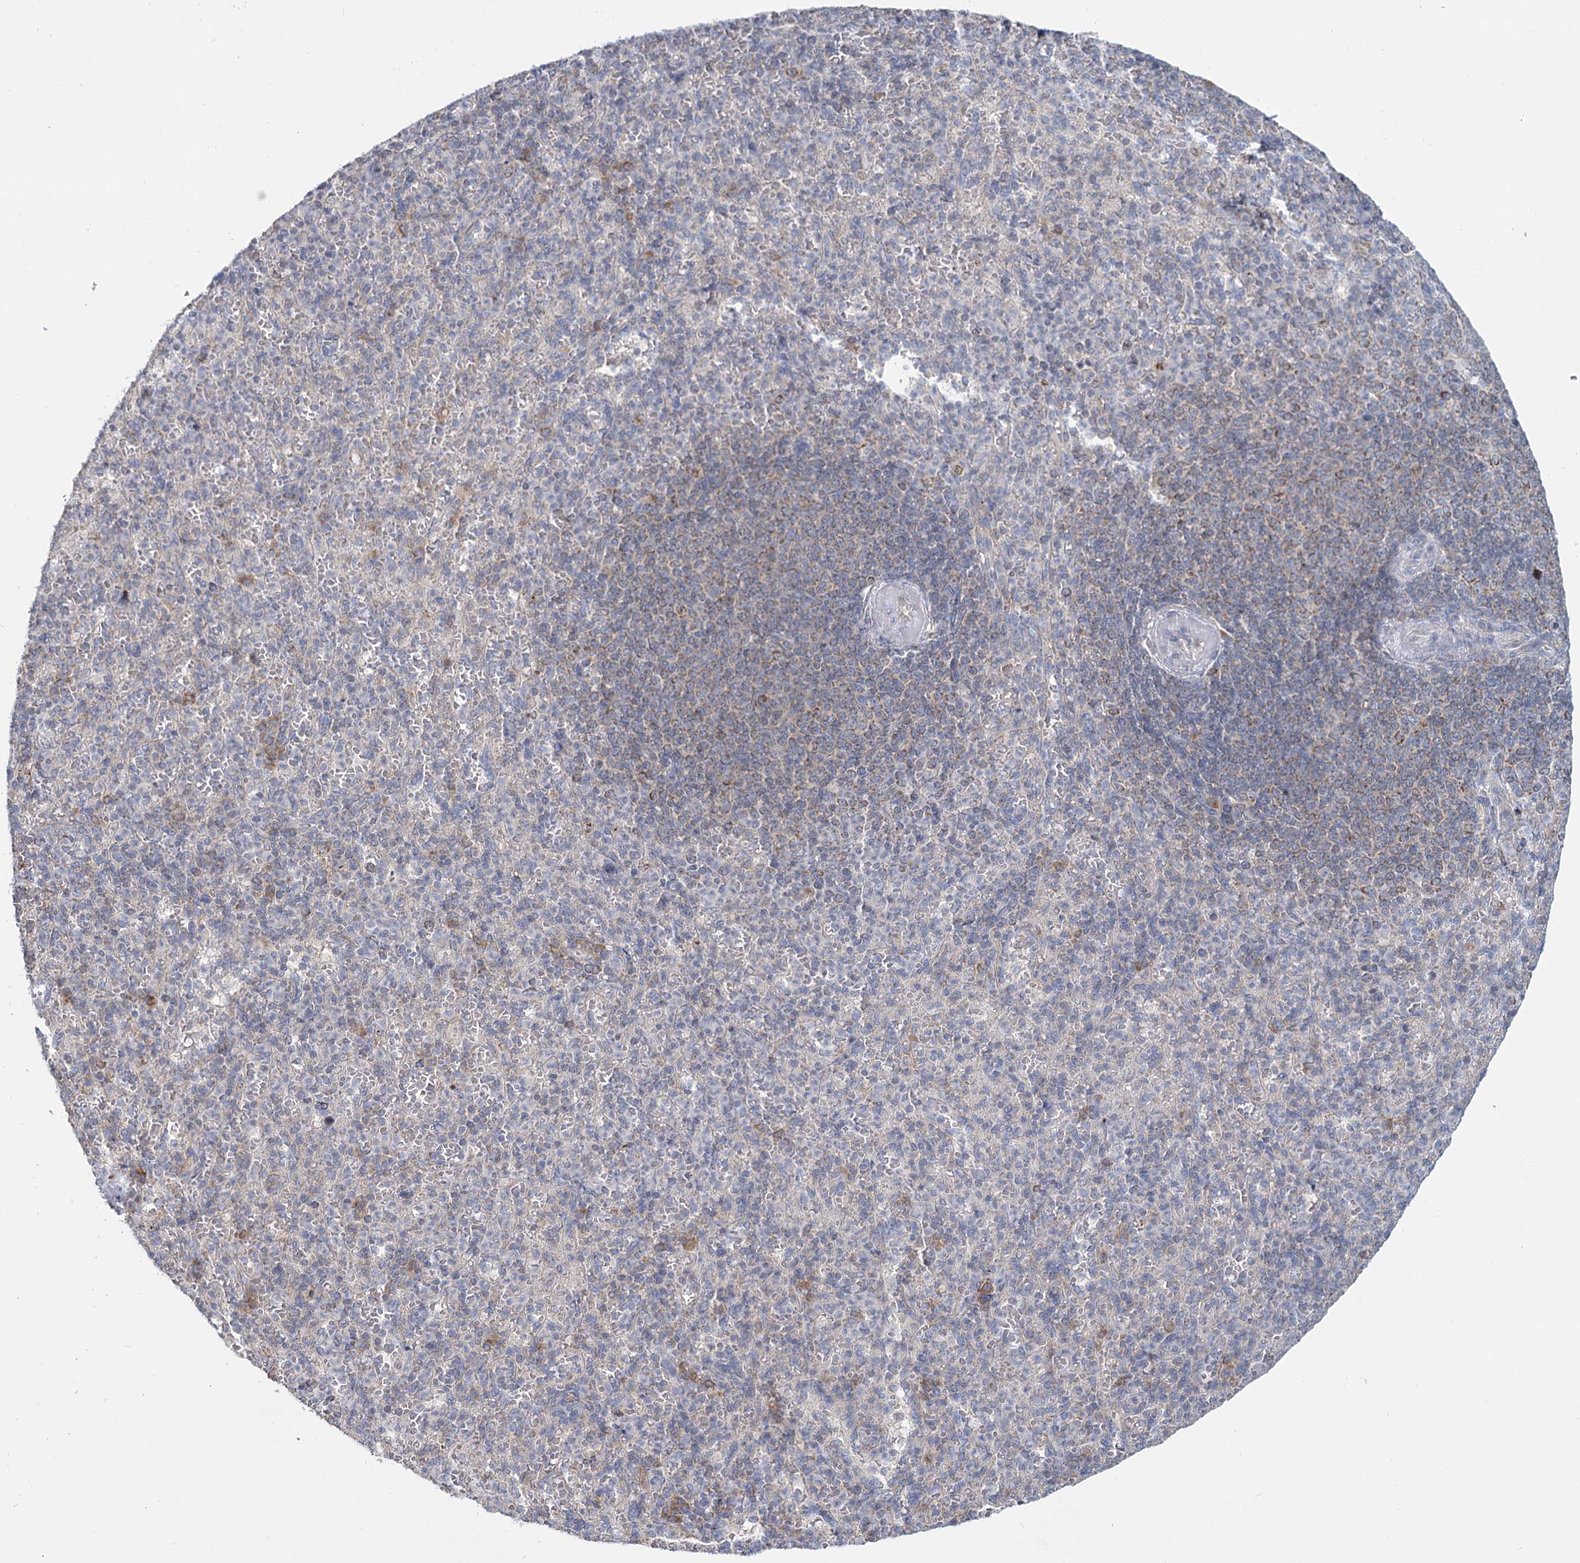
{"staining": {"intensity": "moderate", "quantity": "<25%", "location": "cytoplasmic/membranous"}, "tissue": "spleen", "cell_type": "Cells in red pulp", "image_type": "normal", "snomed": [{"axis": "morphology", "description": "Normal tissue, NOS"}, {"axis": "topography", "description": "Spleen"}], "caption": "Benign spleen was stained to show a protein in brown. There is low levels of moderate cytoplasmic/membranous positivity in approximately <25% of cells in red pulp. (Stains: DAB in brown, nuclei in blue, Microscopy: brightfield microscopy at high magnification).", "gene": "ACOX2", "patient": {"sex": "female", "age": 74}}